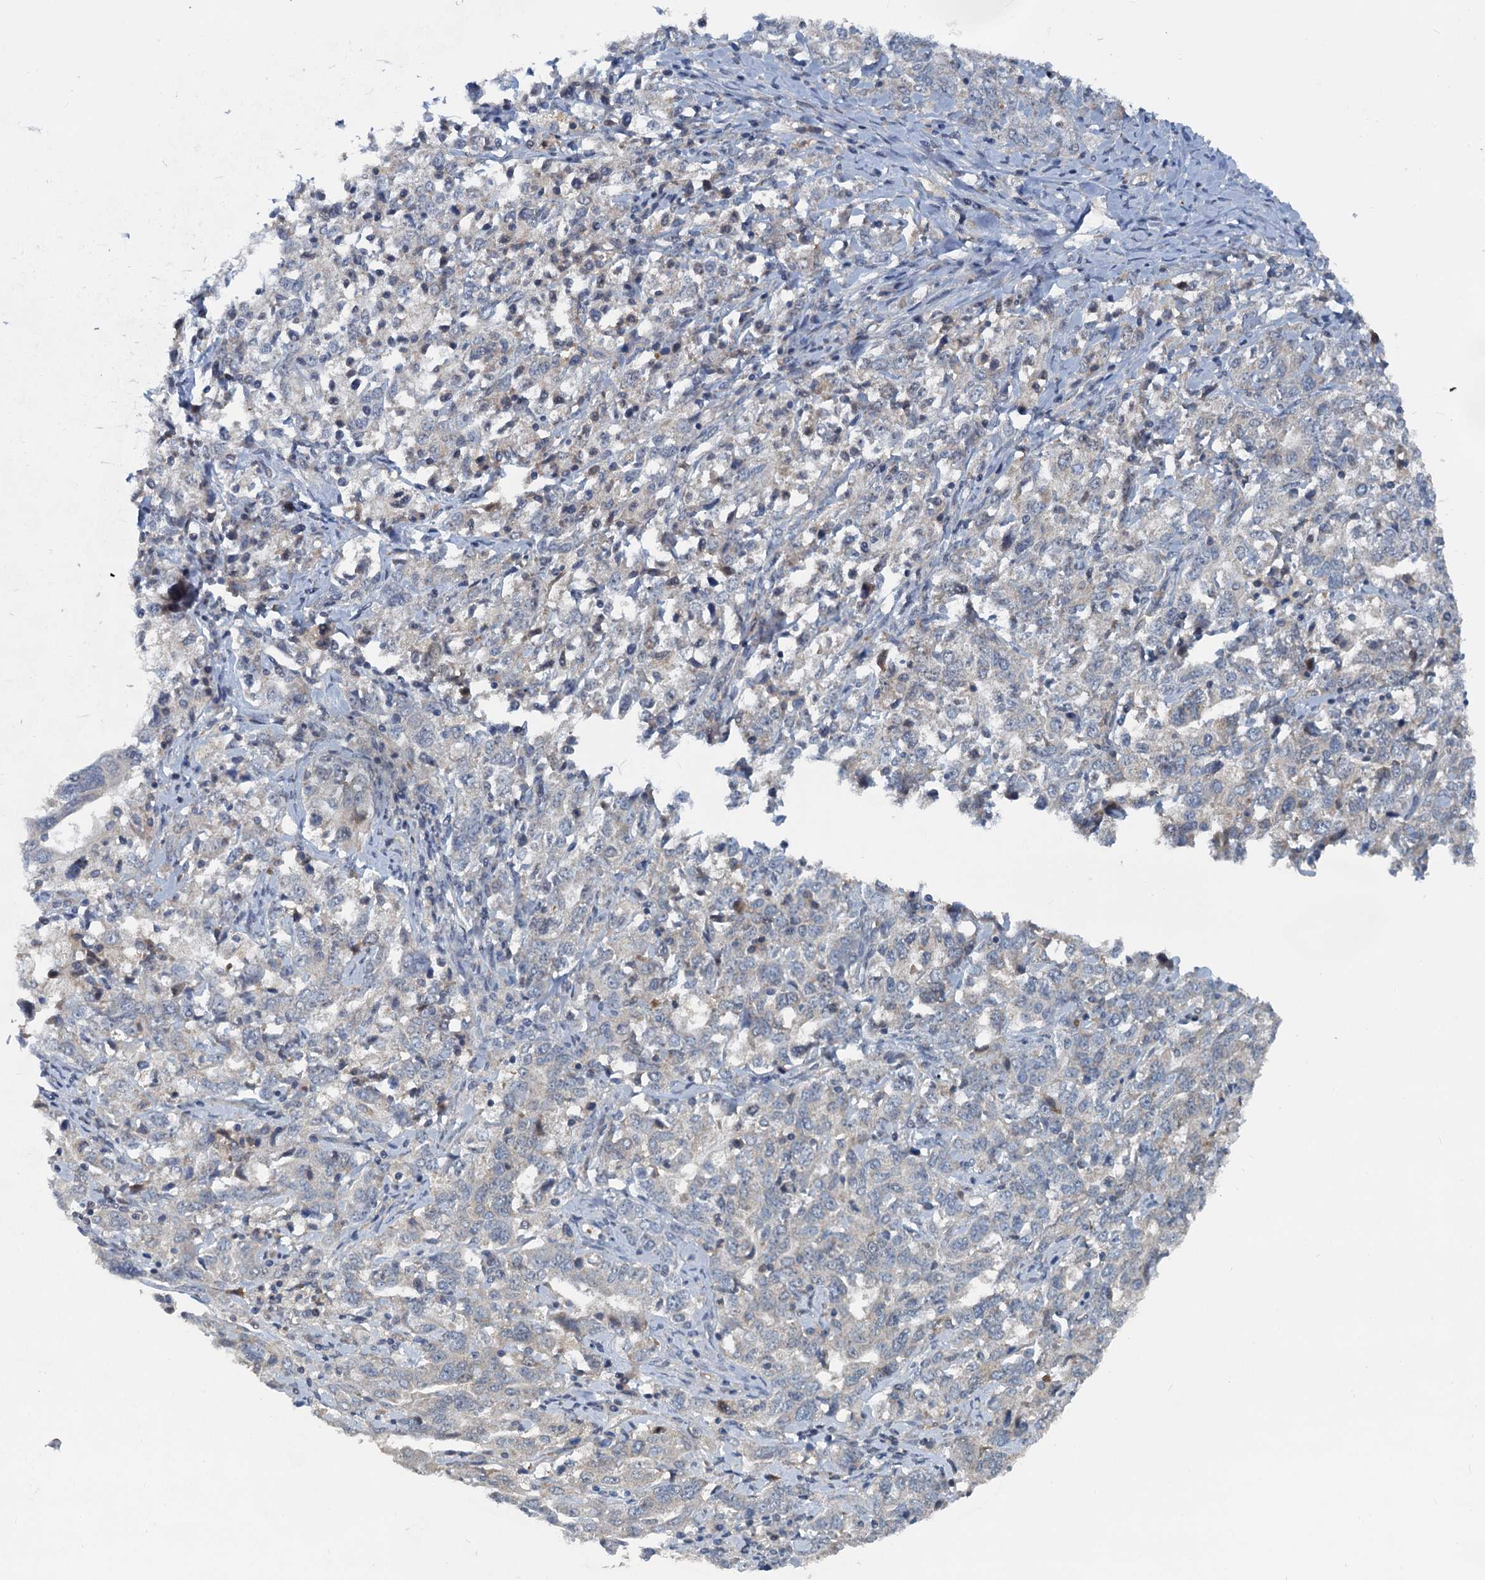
{"staining": {"intensity": "negative", "quantity": "none", "location": "none"}, "tissue": "ovarian cancer", "cell_type": "Tumor cells", "image_type": "cancer", "snomed": [{"axis": "morphology", "description": "Carcinoma, endometroid"}, {"axis": "topography", "description": "Ovary"}], "caption": "Immunohistochemical staining of human ovarian endometroid carcinoma displays no significant expression in tumor cells.", "gene": "GCLM", "patient": {"sex": "female", "age": 62}}